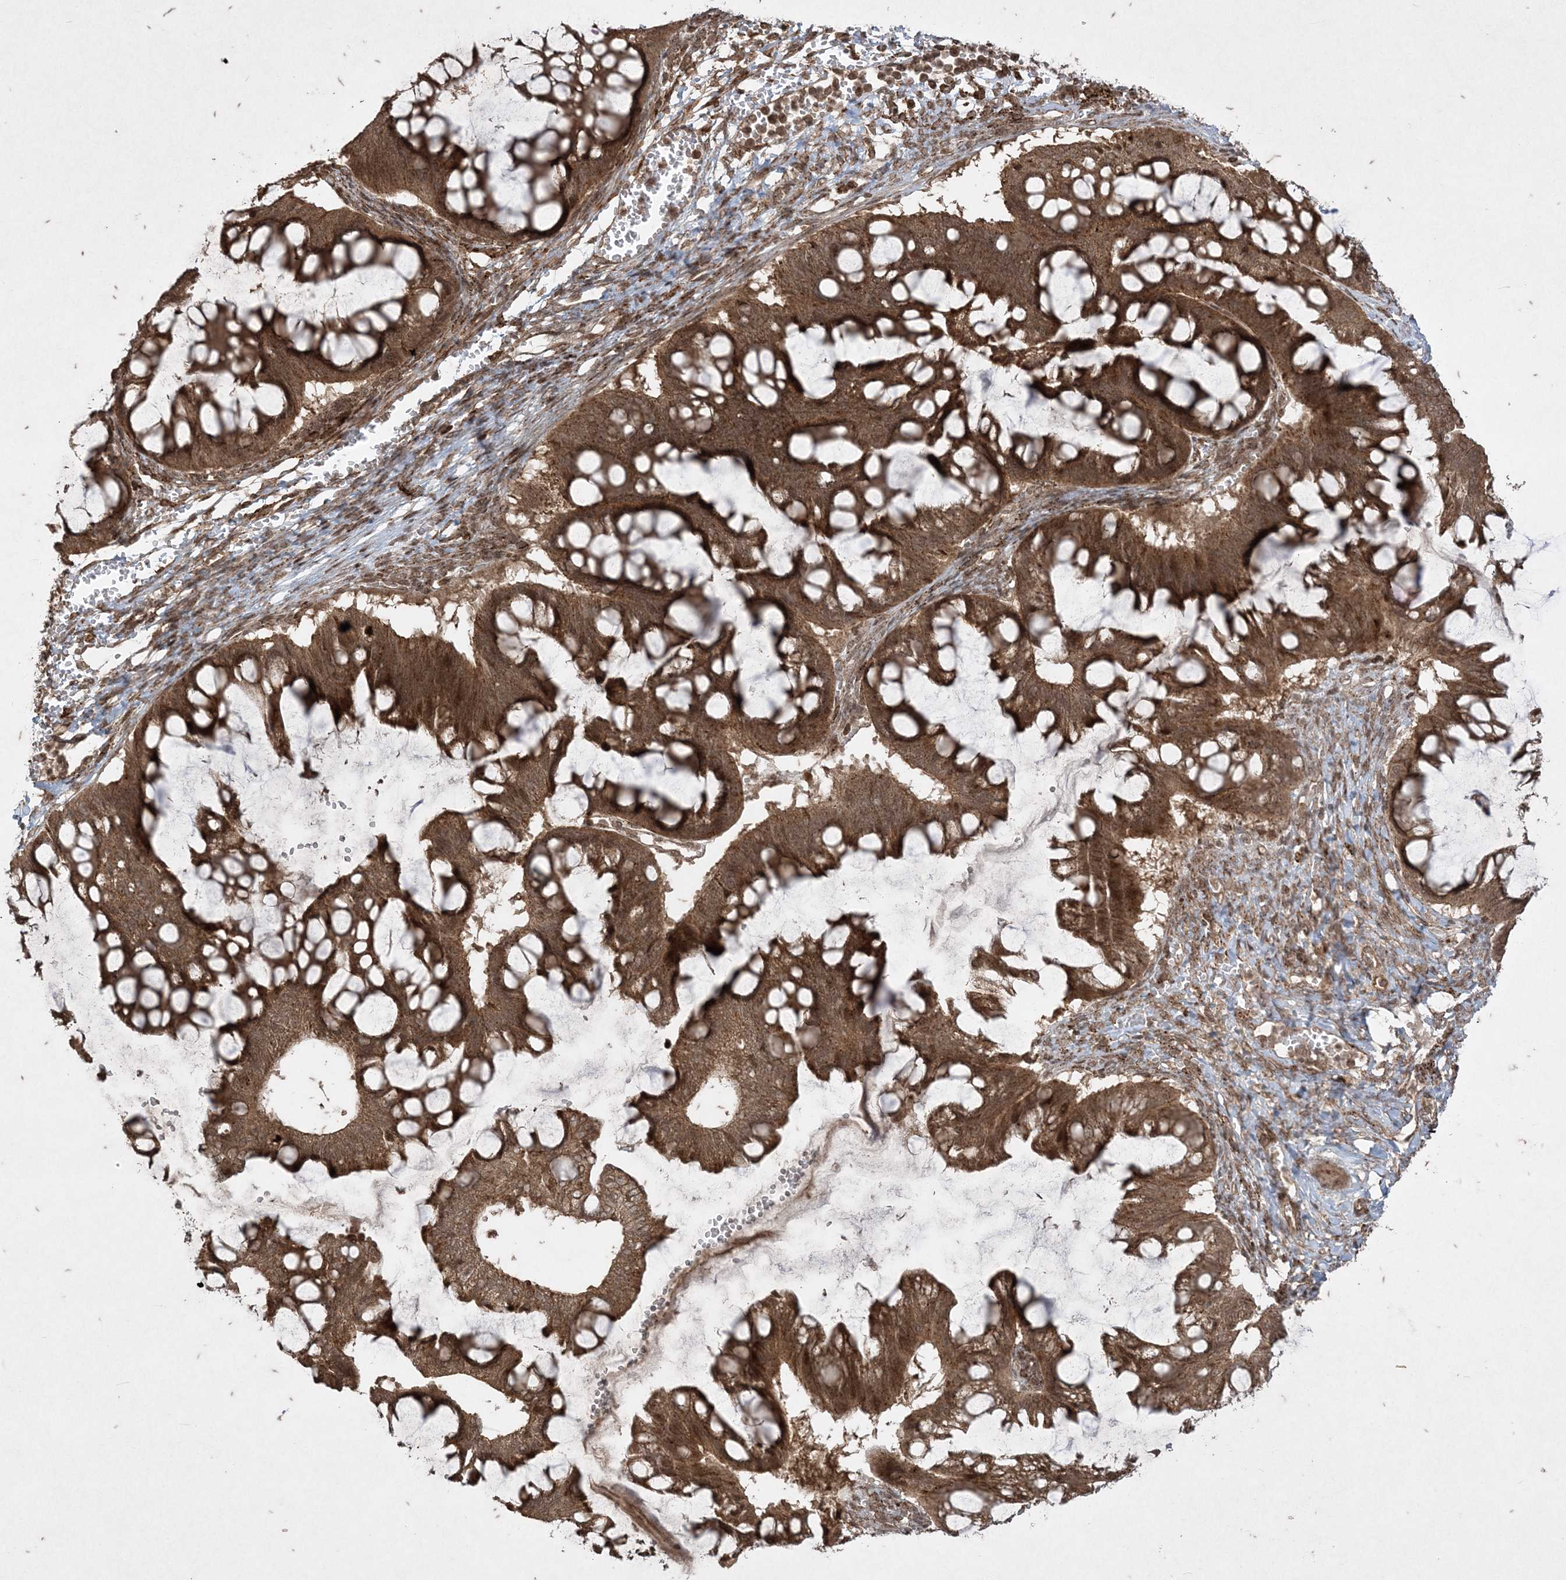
{"staining": {"intensity": "moderate", "quantity": ">75%", "location": "cytoplasmic/membranous"}, "tissue": "ovarian cancer", "cell_type": "Tumor cells", "image_type": "cancer", "snomed": [{"axis": "morphology", "description": "Cystadenocarcinoma, mucinous, NOS"}, {"axis": "topography", "description": "Ovary"}], "caption": "Protein expression analysis of human ovarian cancer reveals moderate cytoplasmic/membranous expression in about >75% of tumor cells. (DAB IHC, brown staining for protein, blue staining for nuclei).", "gene": "RRAS", "patient": {"sex": "female", "age": 73}}